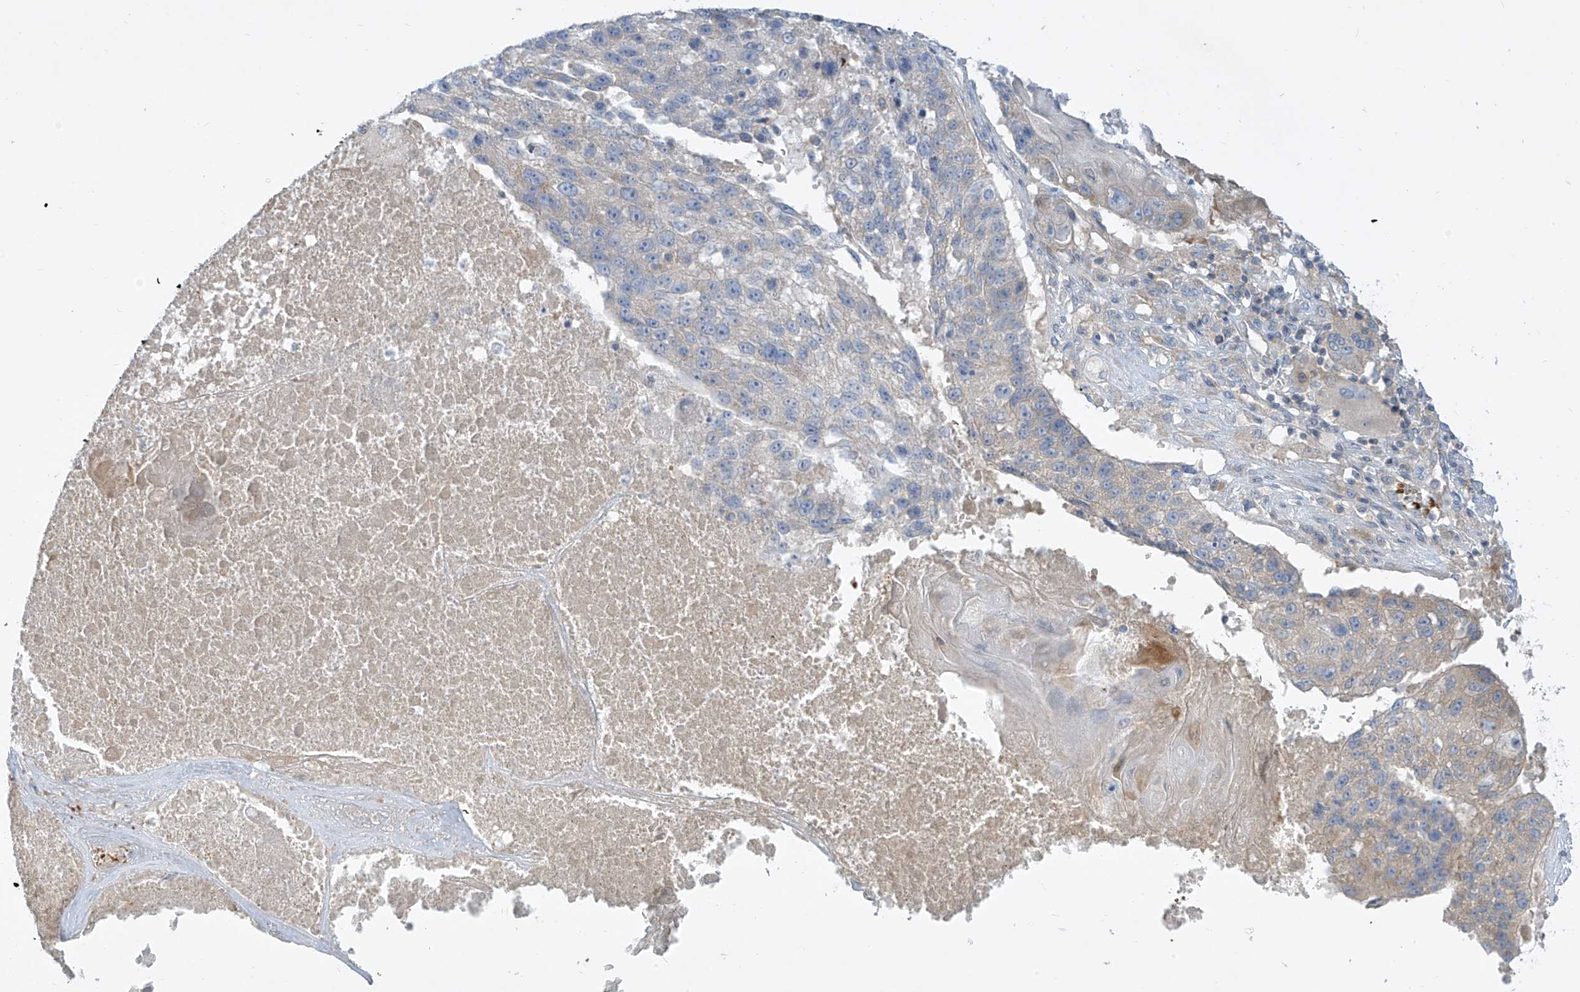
{"staining": {"intensity": "weak", "quantity": "<25%", "location": "cytoplasmic/membranous"}, "tissue": "lung cancer", "cell_type": "Tumor cells", "image_type": "cancer", "snomed": [{"axis": "morphology", "description": "Squamous cell carcinoma, NOS"}, {"axis": "topography", "description": "Lung"}], "caption": "Micrograph shows no protein staining in tumor cells of squamous cell carcinoma (lung) tissue.", "gene": "DGKQ", "patient": {"sex": "male", "age": 61}}